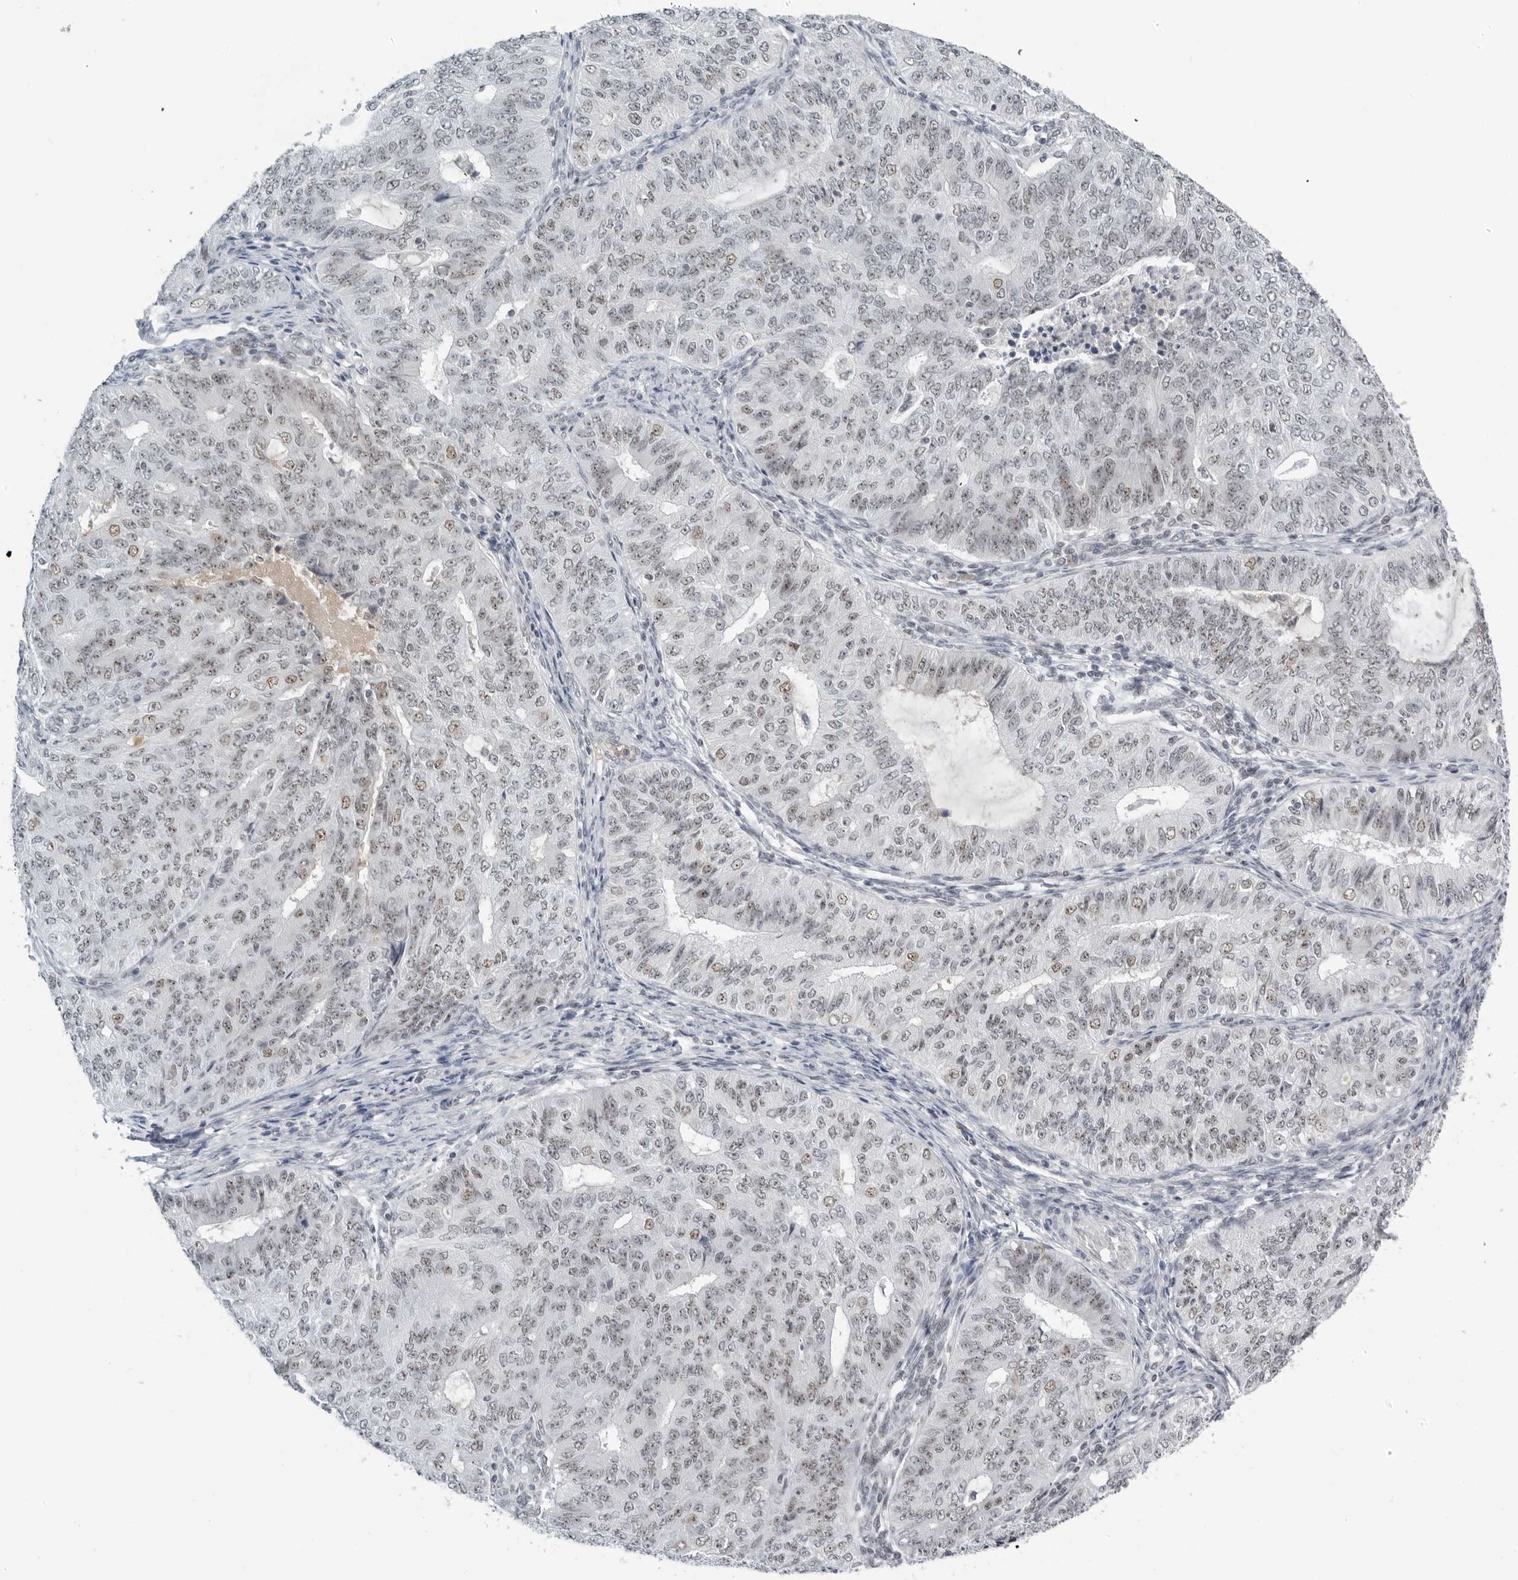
{"staining": {"intensity": "weak", "quantity": ">75%", "location": "nuclear"}, "tissue": "endometrial cancer", "cell_type": "Tumor cells", "image_type": "cancer", "snomed": [{"axis": "morphology", "description": "Adenocarcinoma, NOS"}, {"axis": "topography", "description": "Endometrium"}], "caption": "A brown stain labels weak nuclear expression of a protein in endometrial adenocarcinoma tumor cells.", "gene": "WRAP53", "patient": {"sex": "female", "age": 32}}